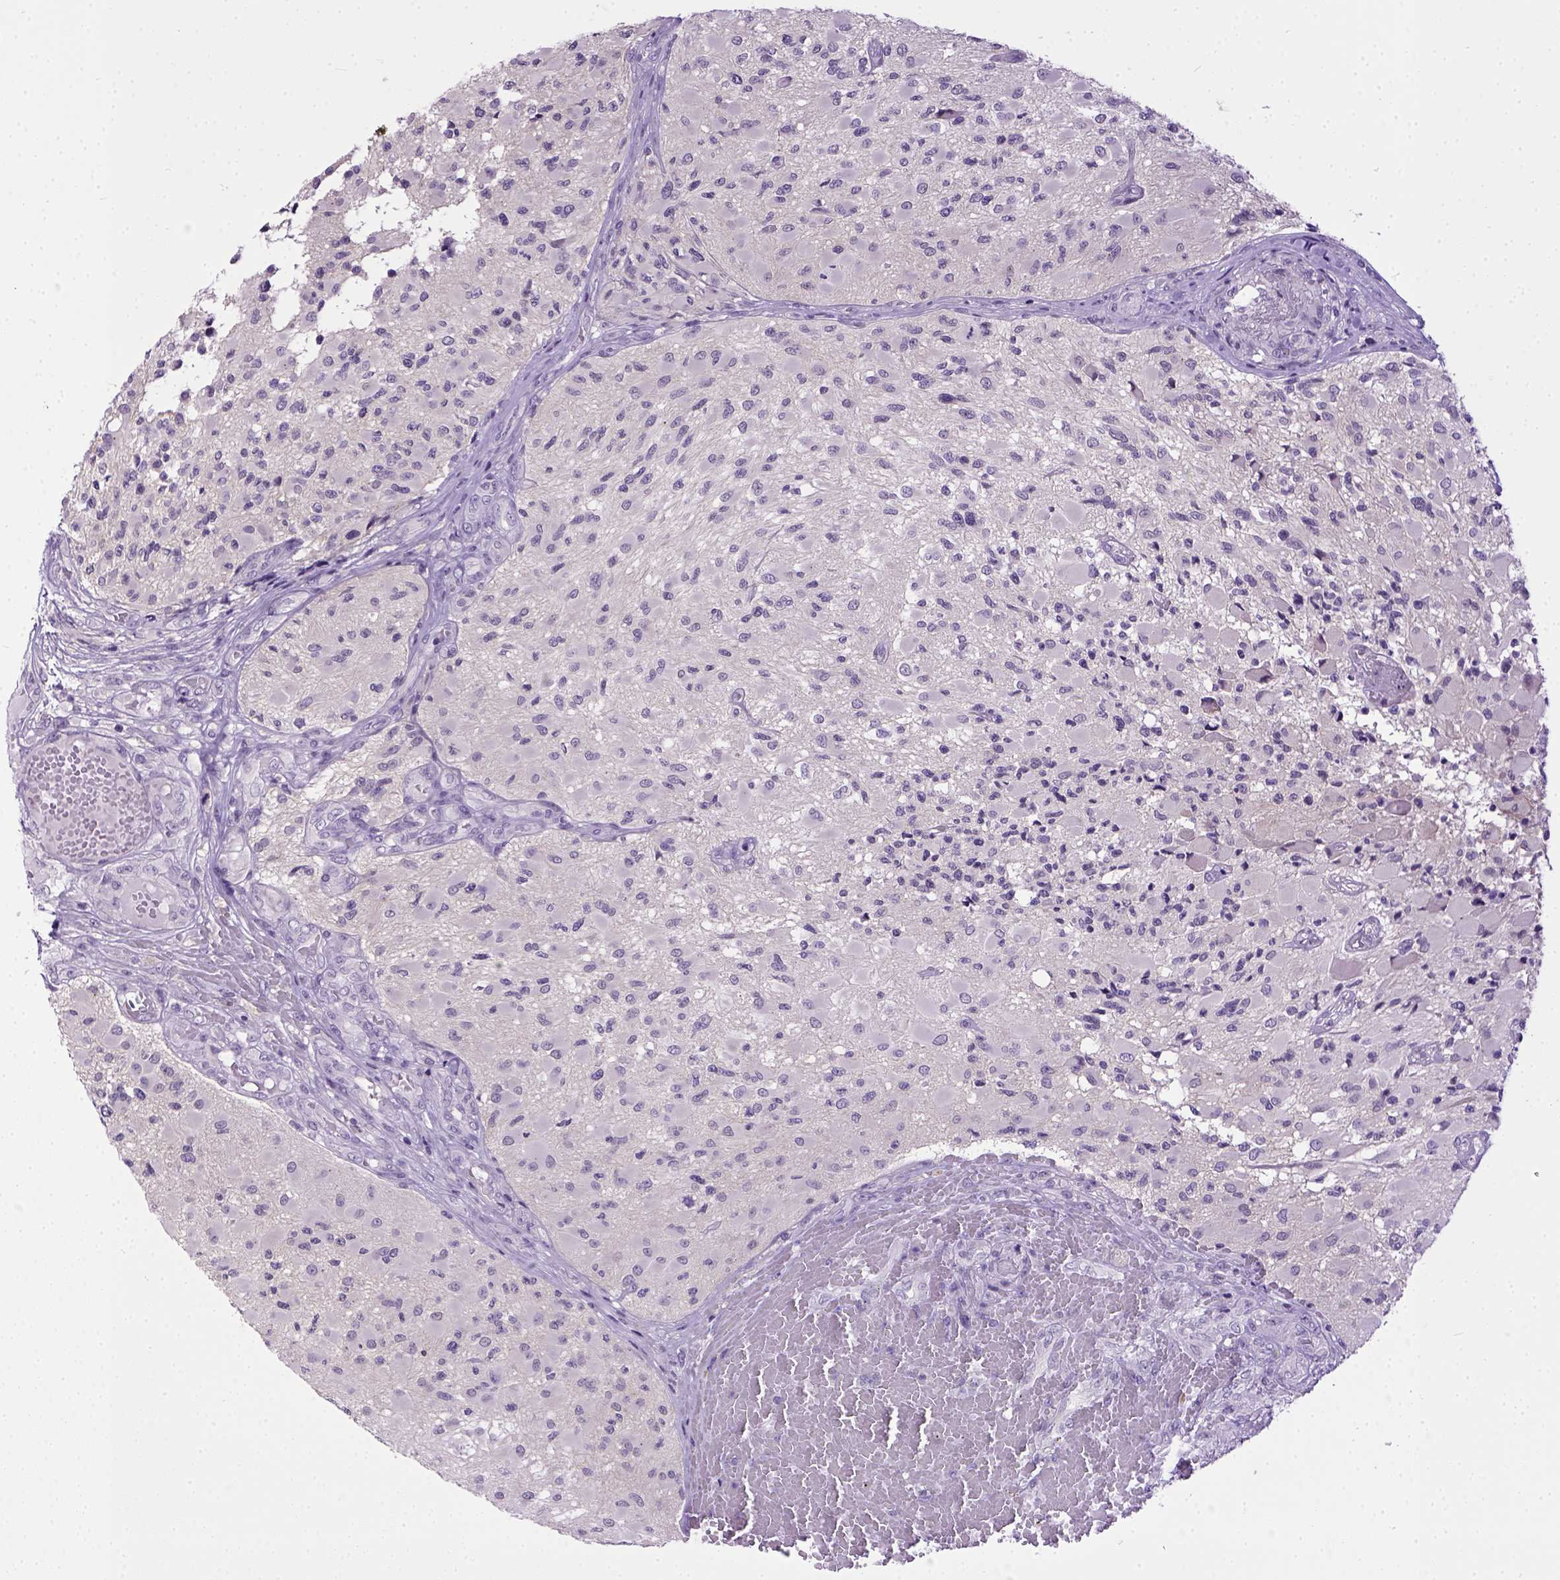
{"staining": {"intensity": "negative", "quantity": "none", "location": "none"}, "tissue": "glioma", "cell_type": "Tumor cells", "image_type": "cancer", "snomed": [{"axis": "morphology", "description": "Glioma, malignant, High grade"}, {"axis": "topography", "description": "Brain"}], "caption": "Tumor cells show no significant protein expression in glioma. (DAB IHC, high magnification).", "gene": "CDH1", "patient": {"sex": "female", "age": 63}}